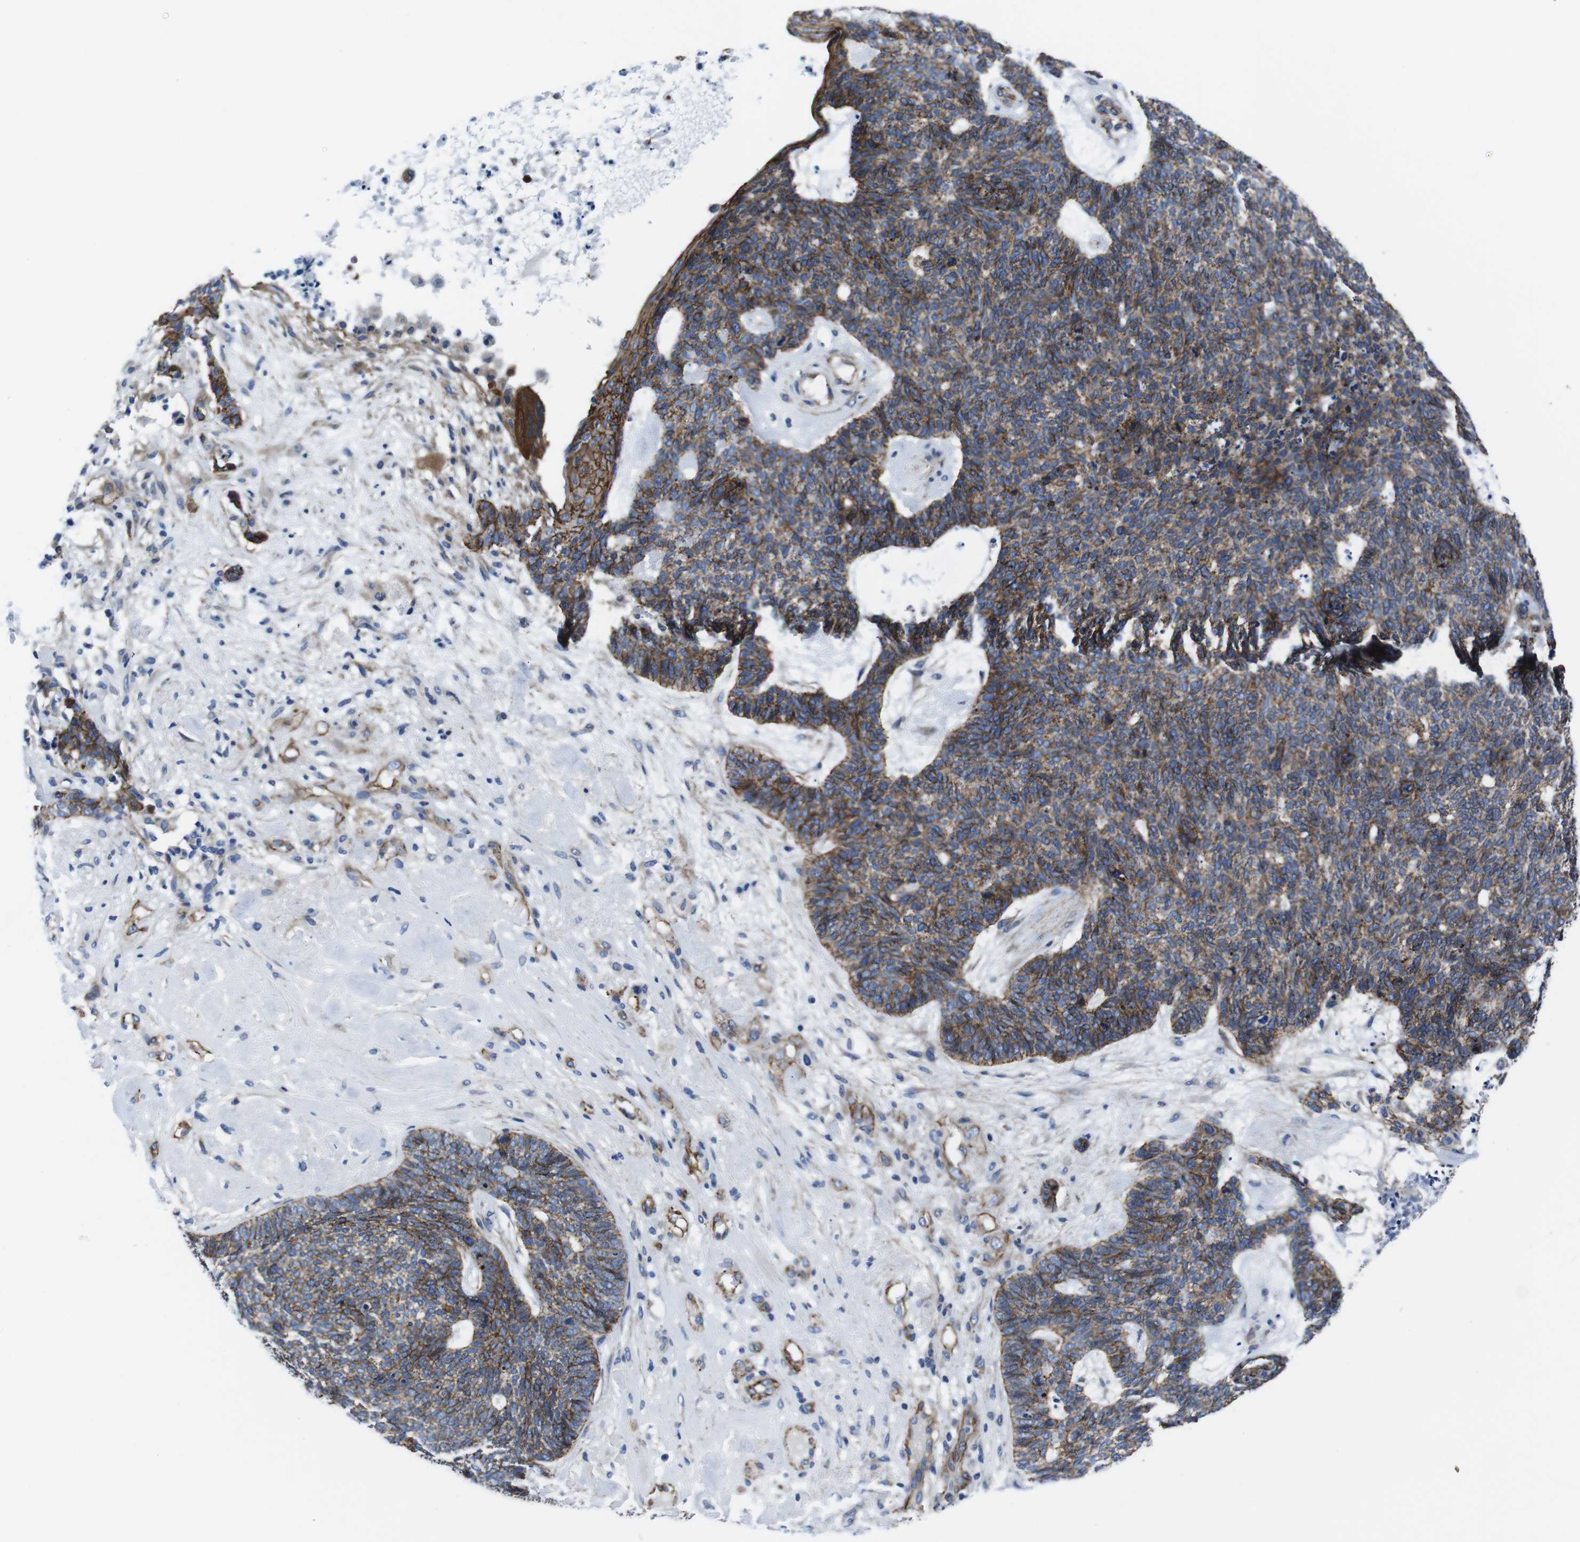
{"staining": {"intensity": "moderate", "quantity": "25%-75%", "location": "cytoplasmic/membranous"}, "tissue": "skin cancer", "cell_type": "Tumor cells", "image_type": "cancer", "snomed": [{"axis": "morphology", "description": "Basal cell carcinoma"}, {"axis": "topography", "description": "Skin"}], "caption": "Human skin cancer (basal cell carcinoma) stained with a protein marker demonstrates moderate staining in tumor cells.", "gene": "NUMB", "patient": {"sex": "female", "age": 84}}